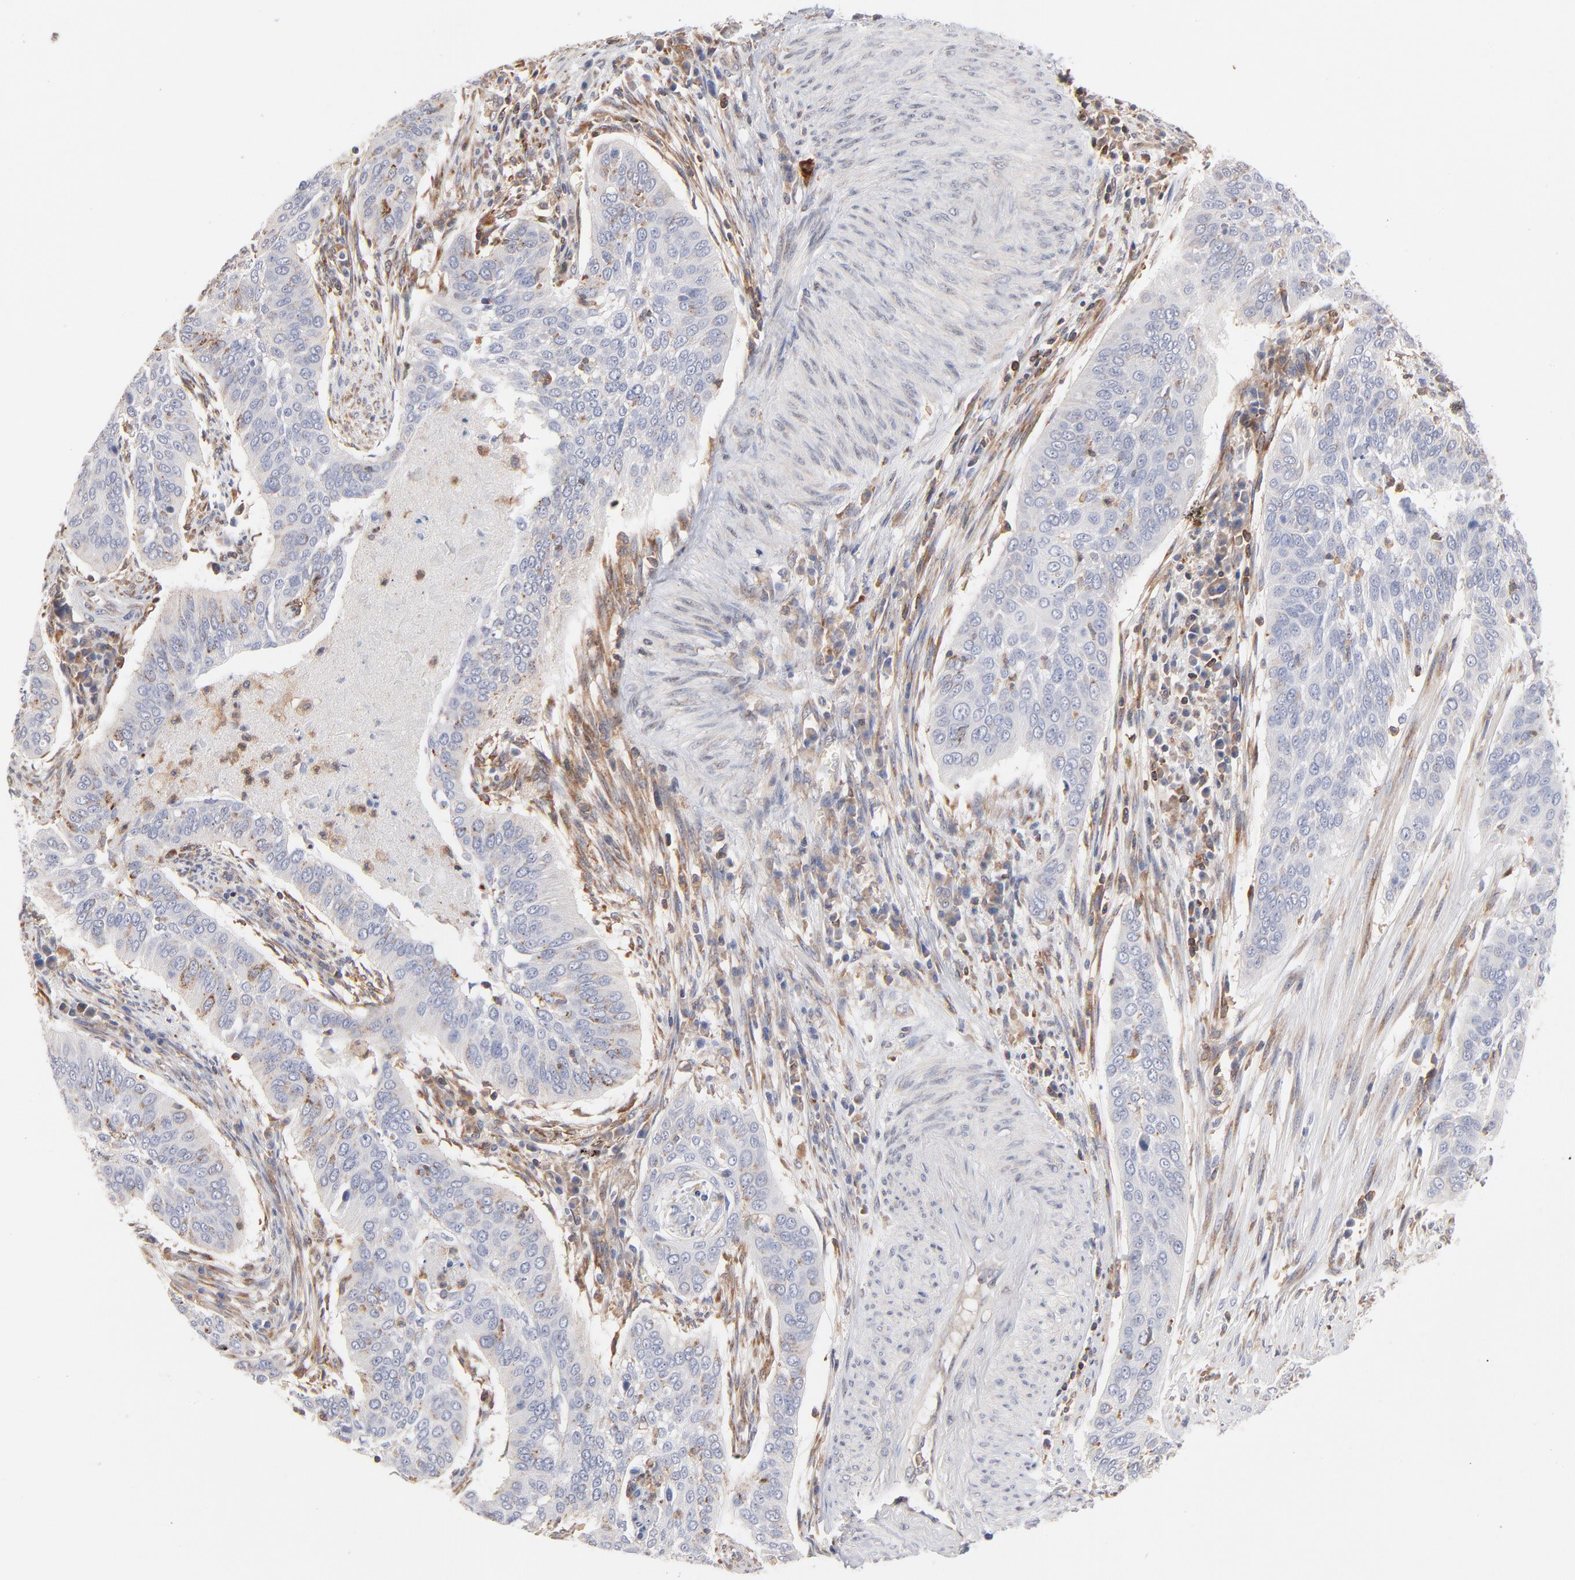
{"staining": {"intensity": "negative", "quantity": "none", "location": "none"}, "tissue": "cervical cancer", "cell_type": "Tumor cells", "image_type": "cancer", "snomed": [{"axis": "morphology", "description": "Squamous cell carcinoma, NOS"}, {"axis": "topography", "description": "Cervix"}], "caption": "An immunohistochemistry (IHC) micrograph of cervical cancer (squamous cell carcinoma) is shown. There is no staining in tumor cells of cervical cancer (squamous cell carcinoma).", "gene": "WIPF1", "patient": {"sex": "female", "age": 39}}